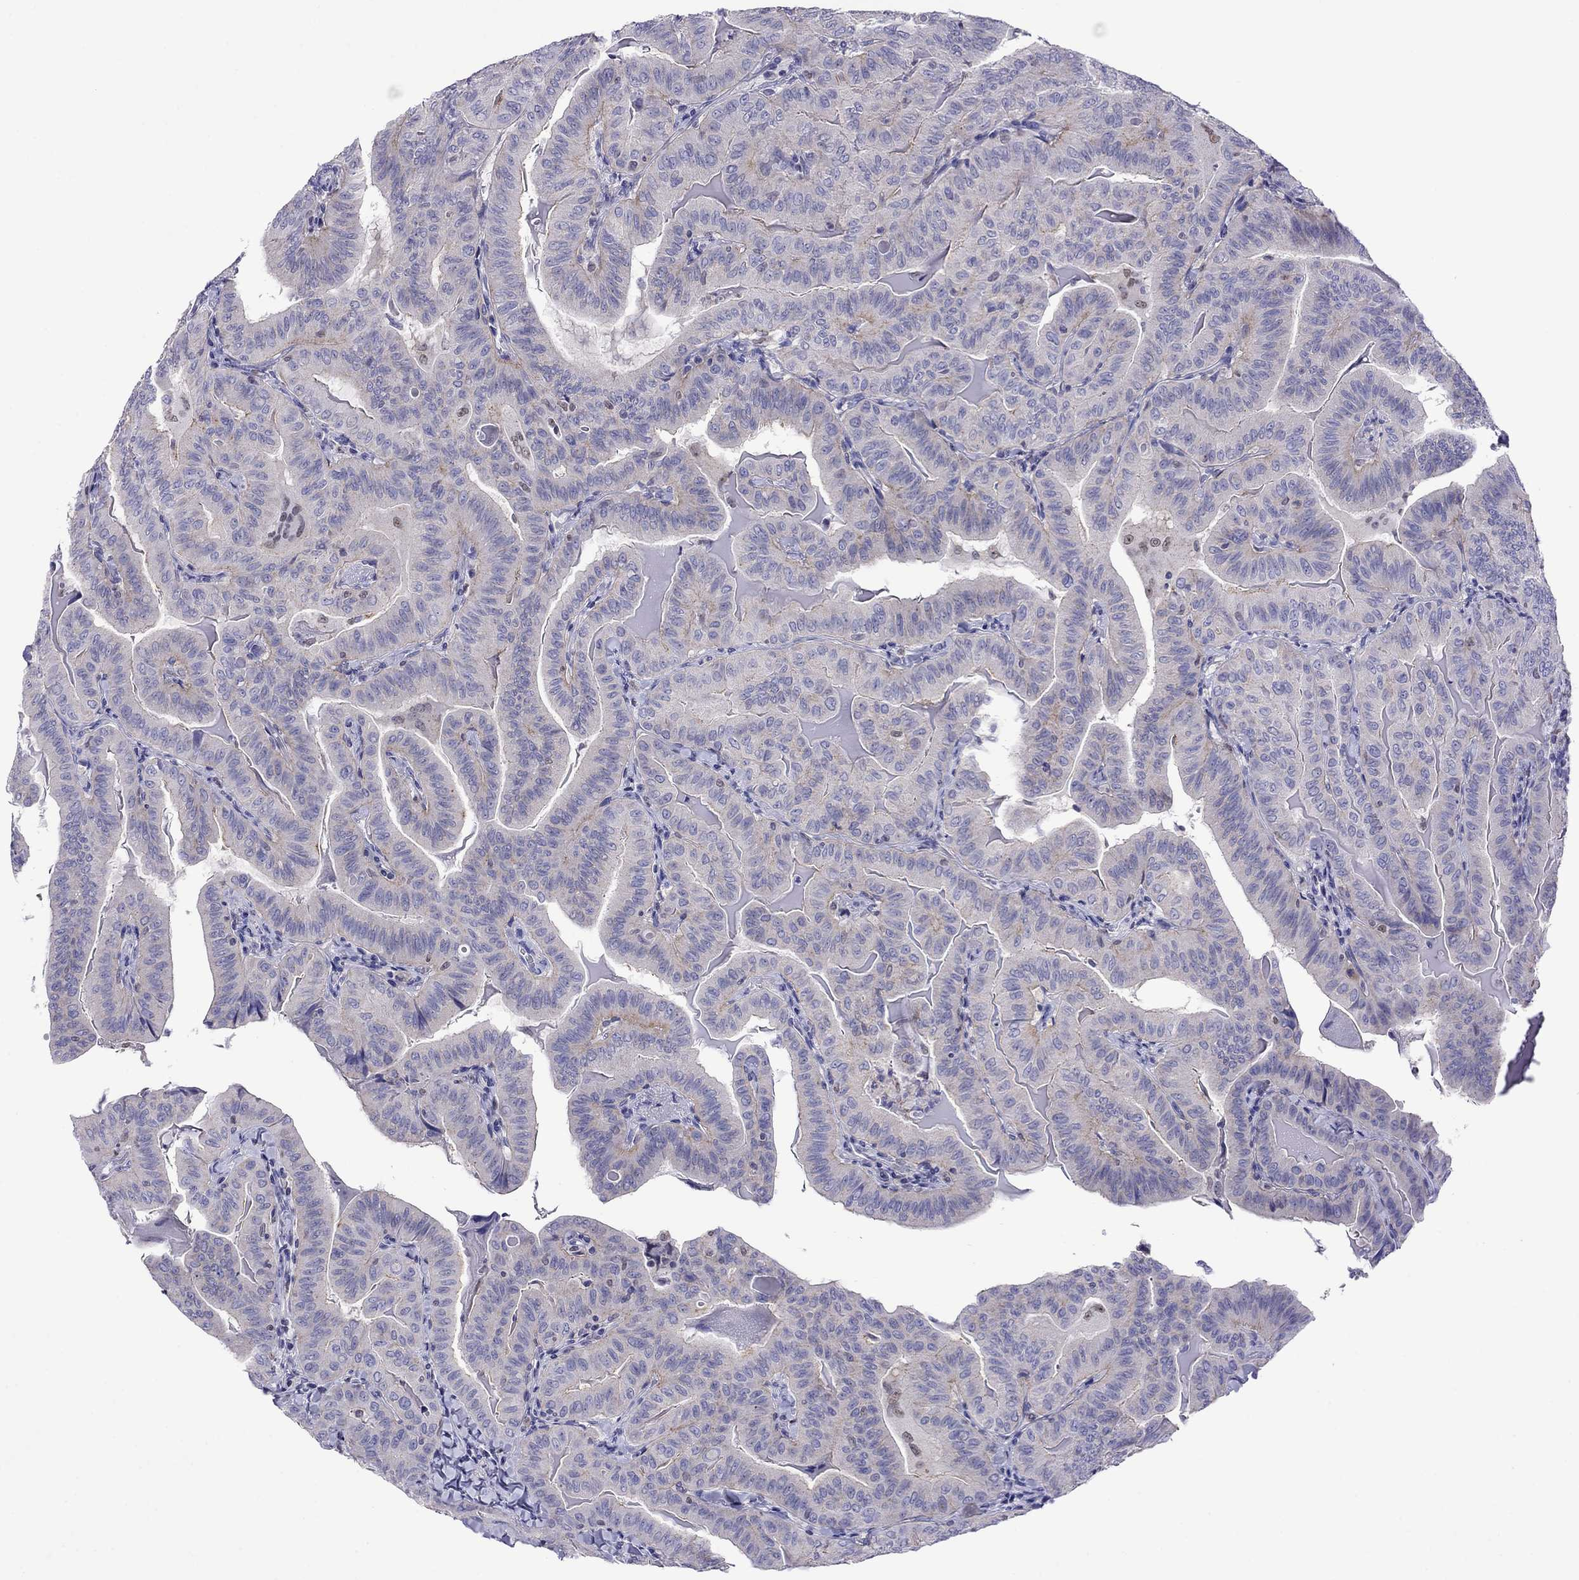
{"staining": {"intensity": "weak", "quantity": "<25%", "location": "cytoplasmic/membranous"}, "tissue": "thyroid cancer", "cell_type": "Tumor cells", "image_type": "cancer", "snomed": [{"axis": "morphology", "description": "Papillary adenocarcinoma, NOS"}, {"axis": "topography", "description": "Thyroid gland"}], "caption": "Human thyroid cancer stained for a protein using immunohistochemistry displays no positivity in tumor cells.", "gene": "MPZ", "patient": {"sex": "female", "age": 68}}